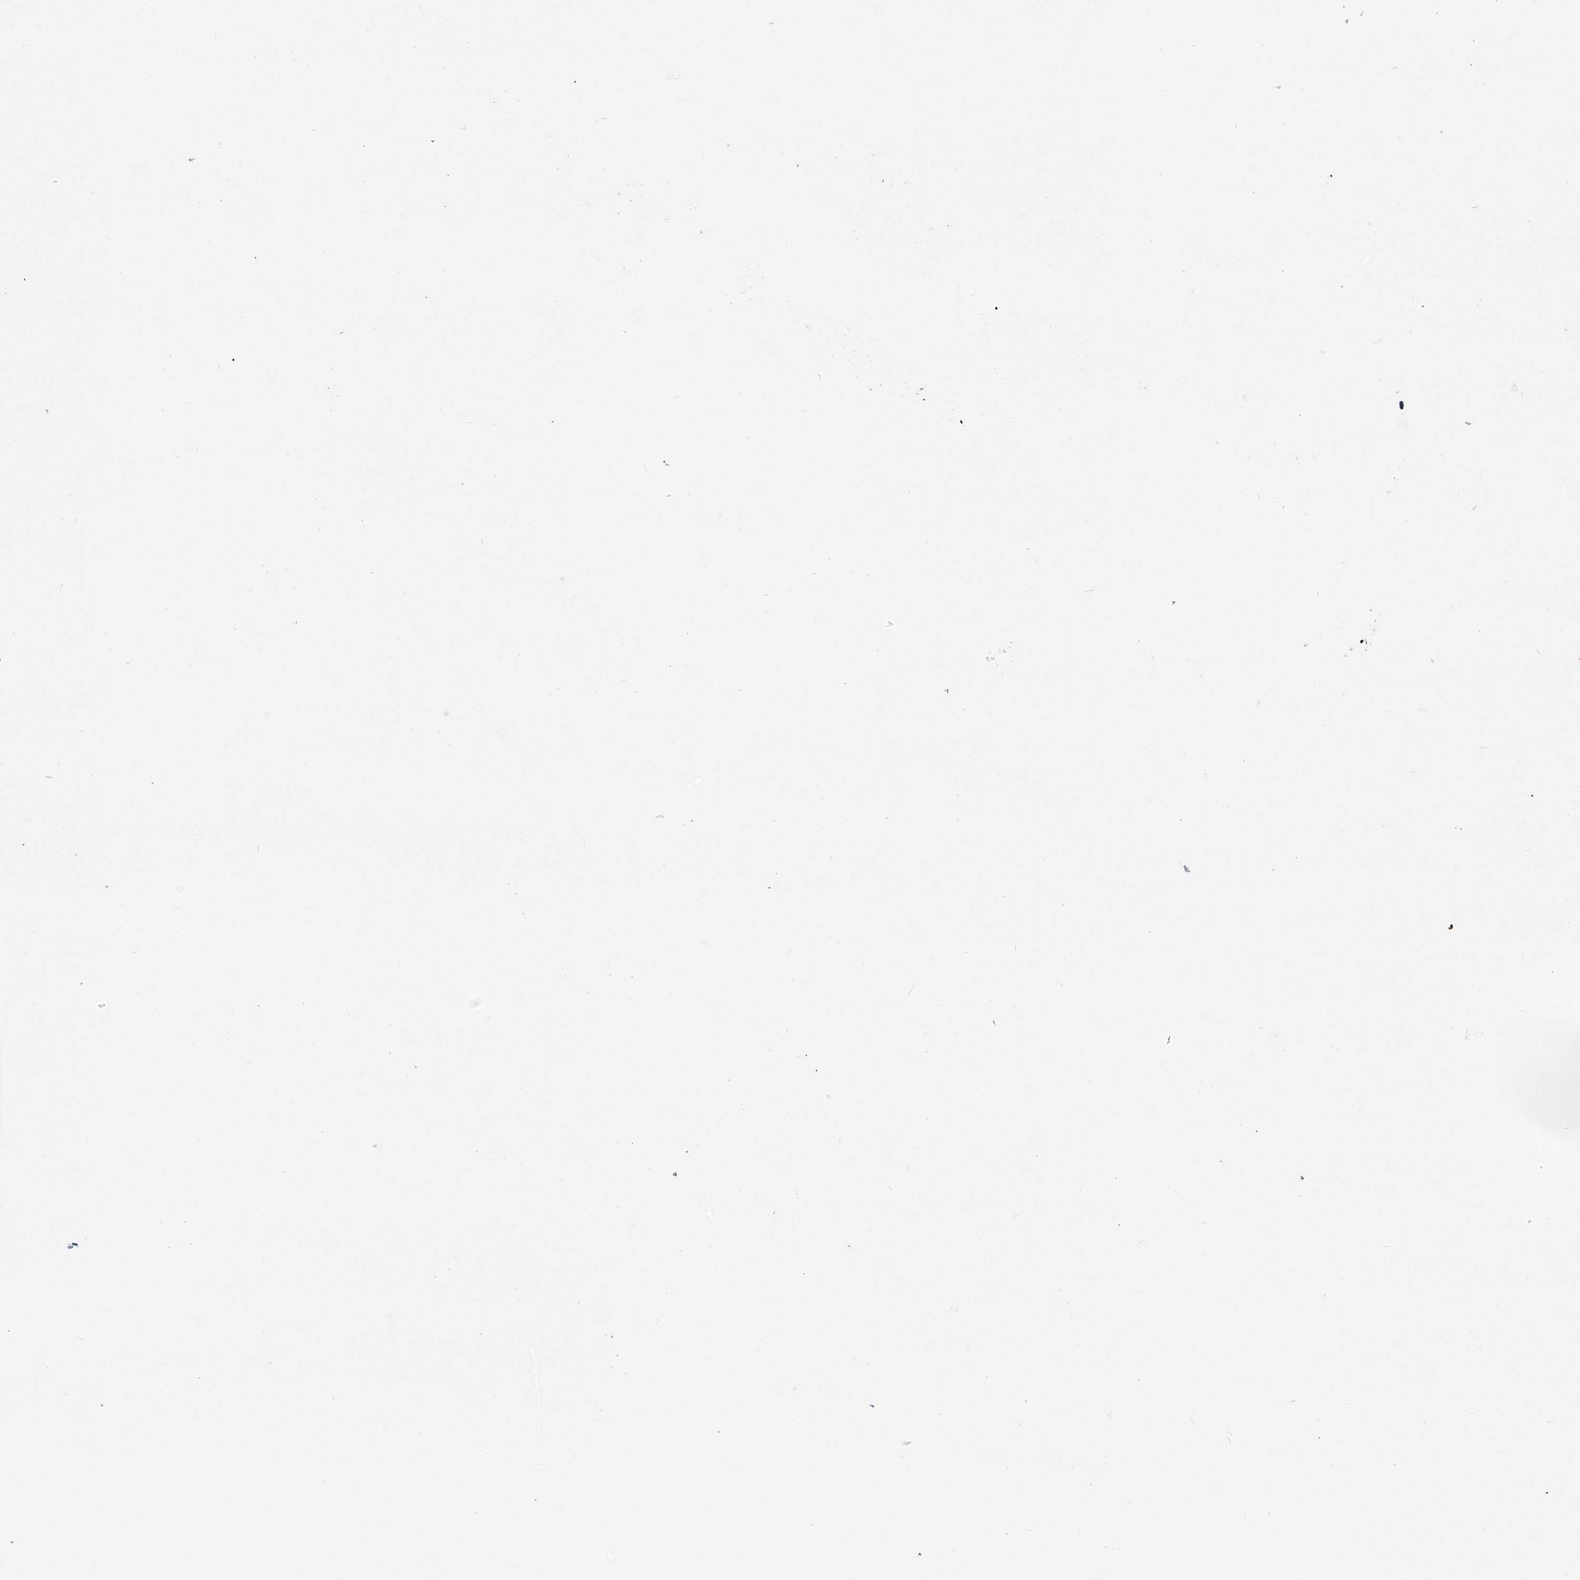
{"staining": {"intensity": "moderate", "quantity": "25%-75%", "location": "cytoplasmic/membranous"}, "tissue": "colorectal cancer", "cell_type": "Tumor cells", "image_type": "cancer", "snomed": [{"axis": "morphology", "description": "Adenocarcinoma, NOS"}, {"axis": "topography", "description": "Colon"}], "caption": "Immunohistochemistry photomicrograph of neoplastic tissue: human colorectal adenocarcinoma stained using IHC exhibits medium levels of moderate protein expression localized specifically in the cytoplasmic/membranous of tumor cells, appearing as a cytoplasmic/membranous brown color.", "gene": "ATP11B", "patient": {"sex": "male", "age": 83}}